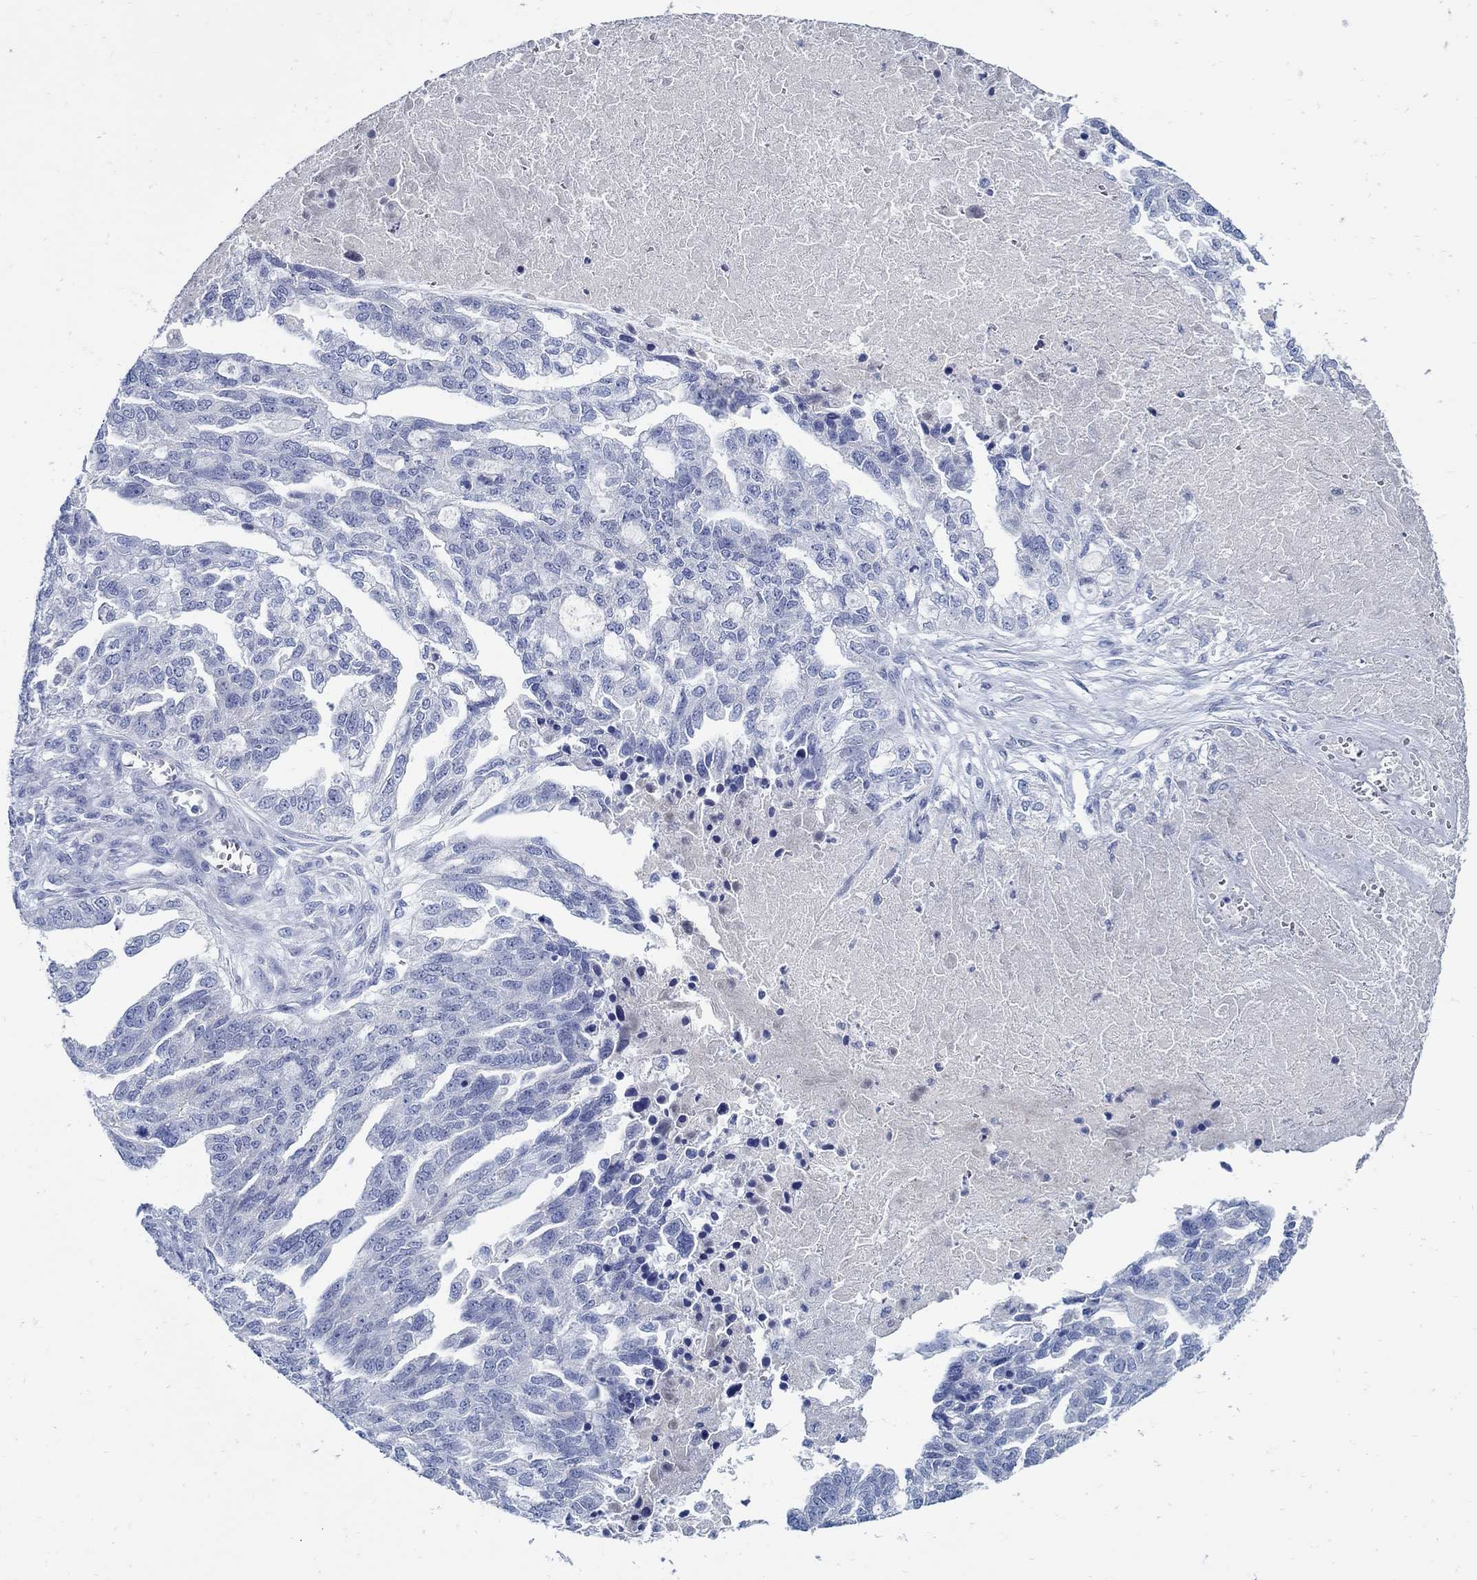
{"staining": {"intensity": "negative", "quantity": "none", "location": "none"}, "tissue": "ovarian cancer", "cell_type": "Tumor cells", "image_type": "cancer", "snomed": [{"axis": "morphology", "description": "Cystadenocarcinoma, serous, NOS"}, {"axis": "topography", "description": "Ovary"}], "caption": "This is an immunohistochemistry (IHC) image of human serous cystadenocarcinoma (ovarian). There is no expression in tumor cells.", "gene": "PAX9", "patient": {"sex": "female", "age": 51}}